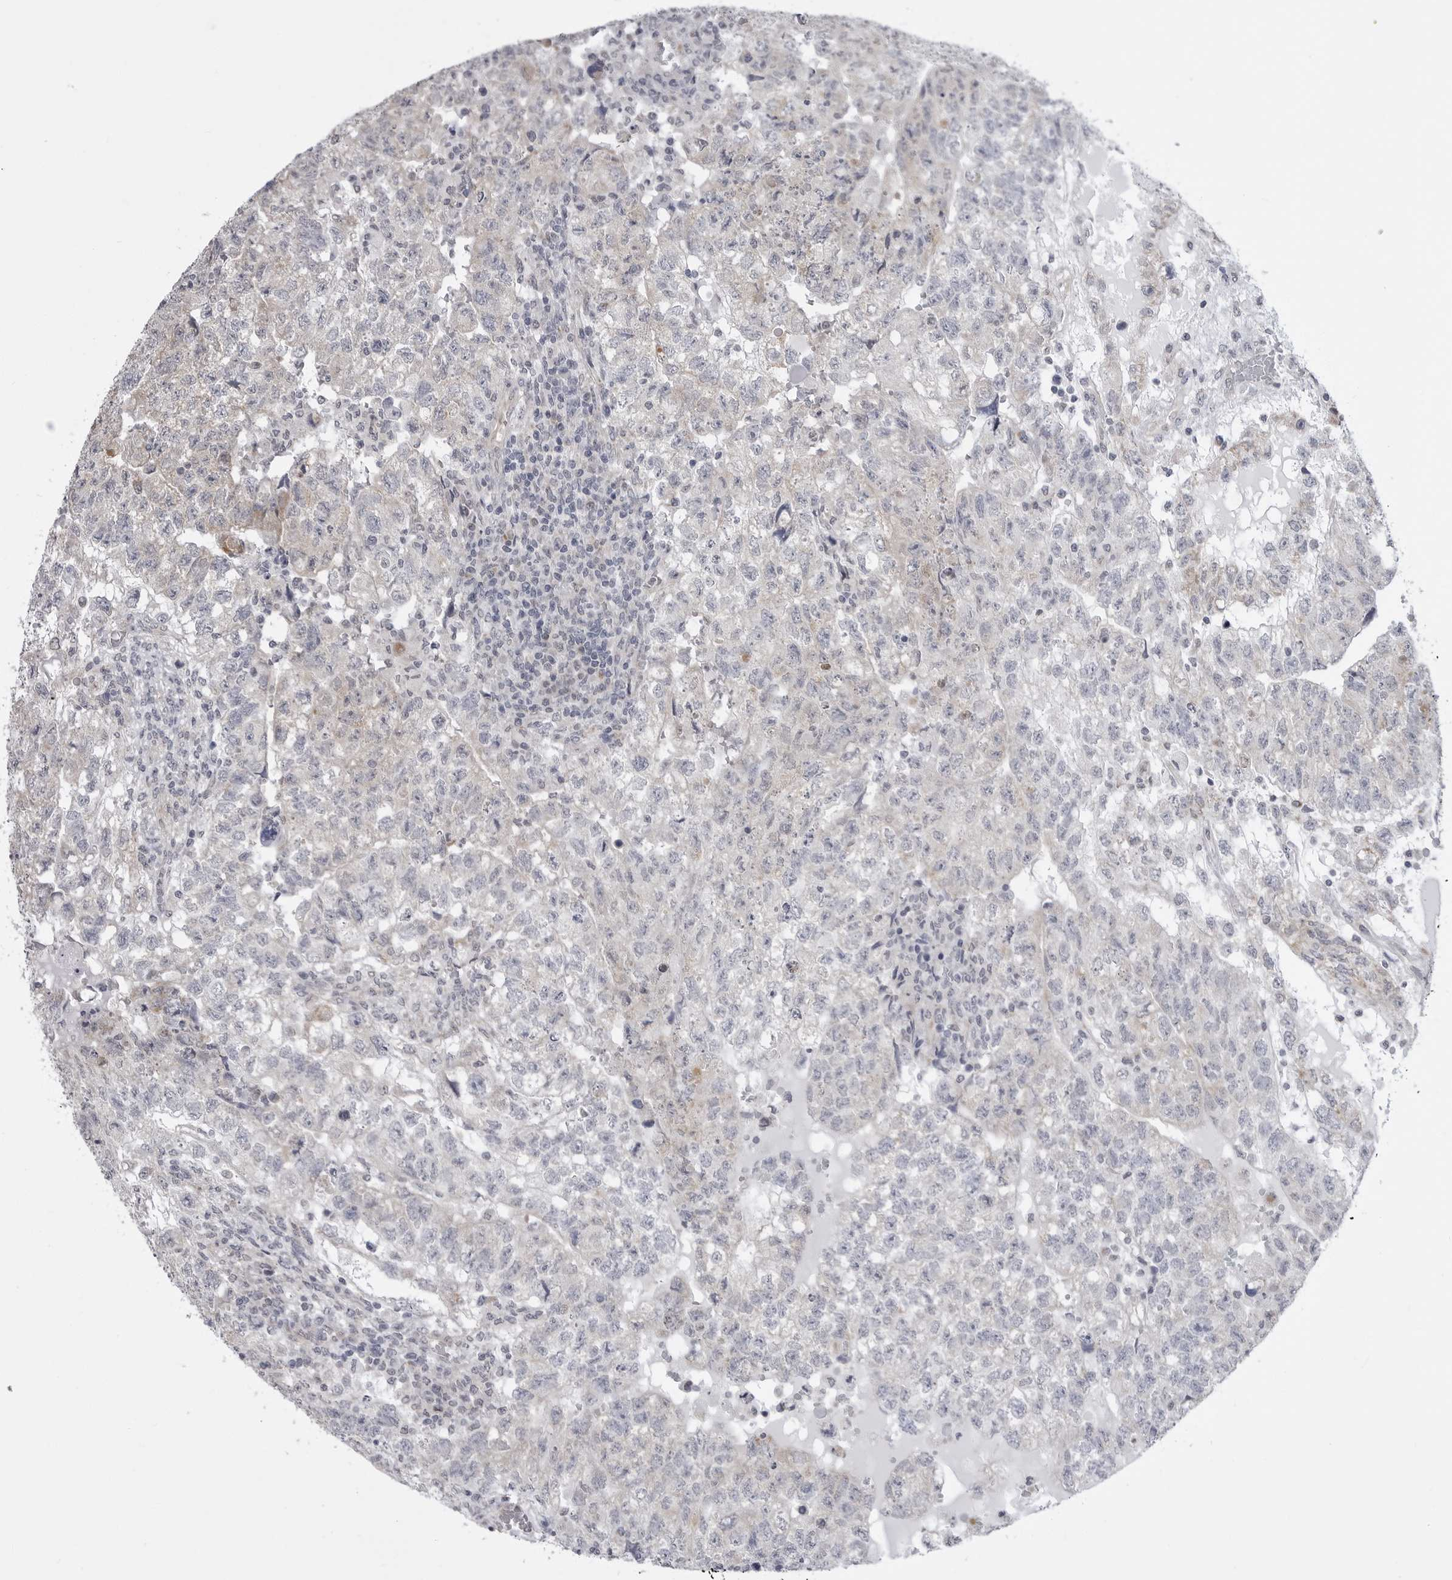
{"staining": {"intensity": "negative", "quantity": "none", "location": "none"}, "tissue": "testis cancer", "cell_type": "Tumor cells", "image_type": "cancer", "snomed": [{"axis": "morphology", "description": "Carcinoma, Embryonal, NOS"}, {"axis": "topography", "description": "Testis"}], "caption": "Immunohistochemical staining of testis cancer reveals no significant expression in tumor cells.", "gene": "FH", "patient": {"sex": "male", "age": 36}}